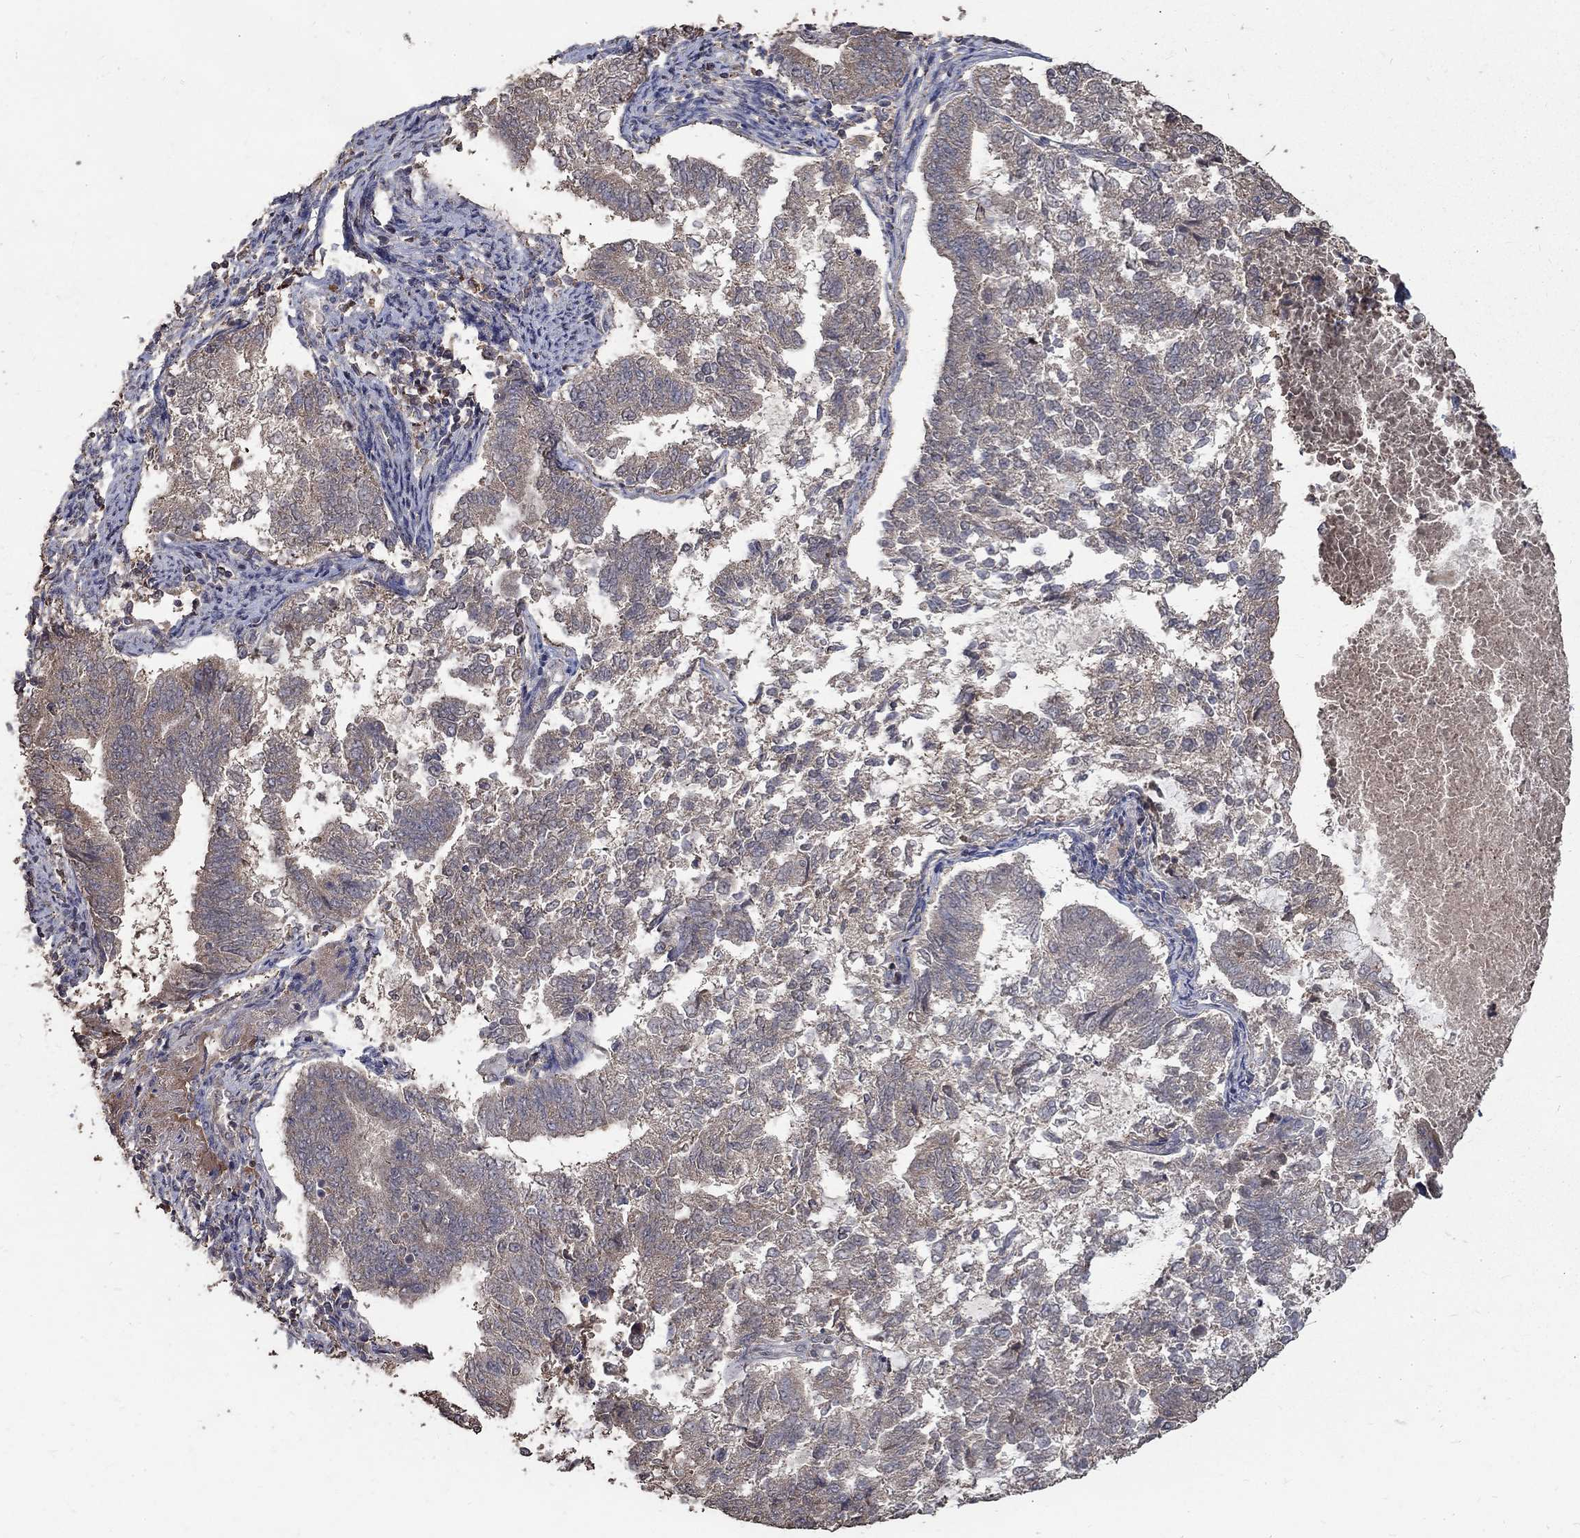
{"staining": {"intensity": "weak", "quantity": "<25%", "location": "cytoplasmic/membranous"}, "tissue": "endometrial cancer", "cell_type": "Tumor cells", "image_type": "cancer", "snomed": [{"axis": "morphology", "description": "Adenocarcinoma, NOS"}, {"axis": "topography", "description": "Endometrium"}], "caption": "The IHC micrograph has no significant staining in tumor cells of adenocarcinoma (endometrial) tissue.", "gene": "C17orf75", "patient": {"sex": "female", "age": 65}}